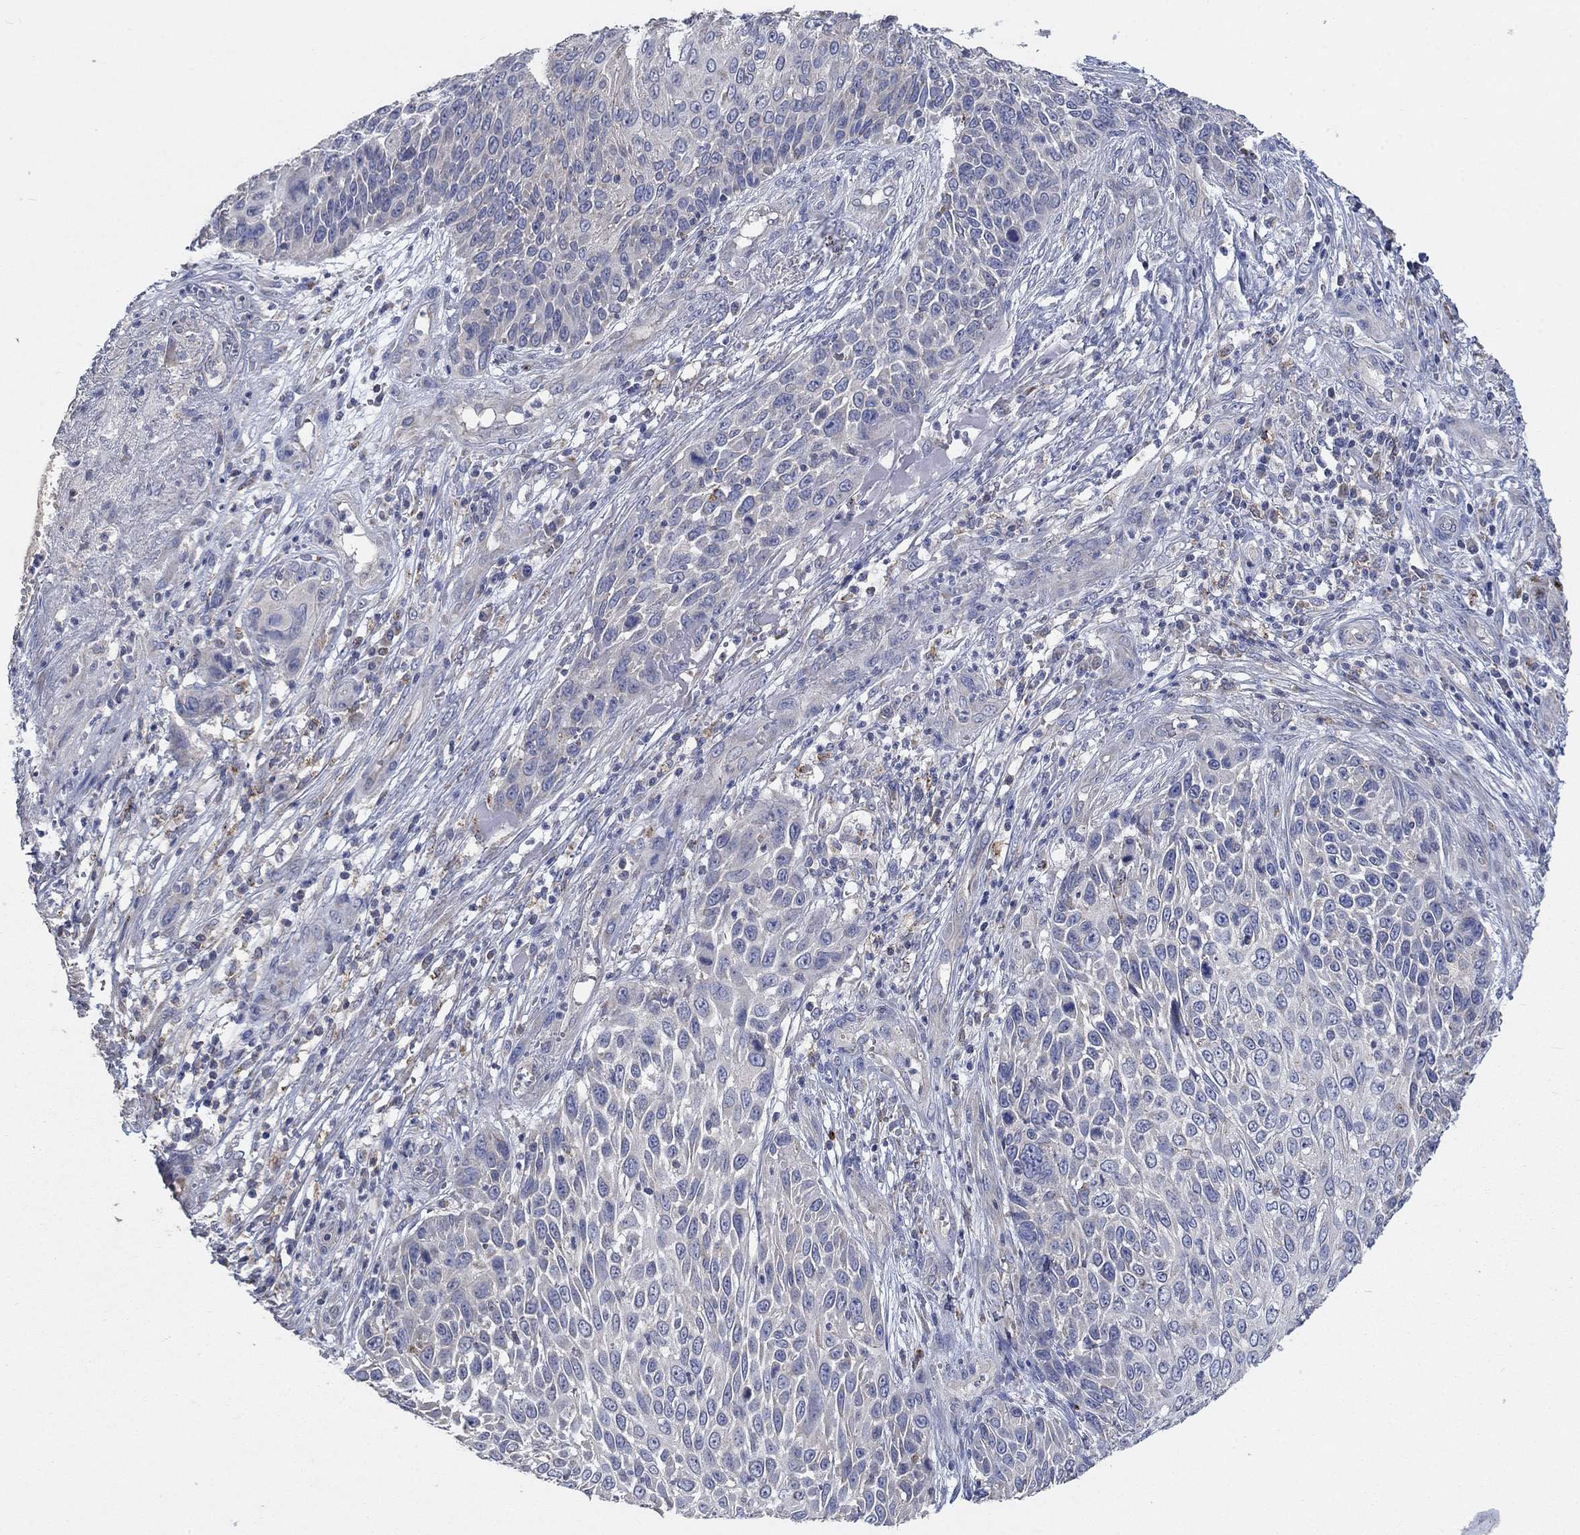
{"staining": {"intensity": "negative", "quantity": "none", "location": "none"}, "tissue": "skin cancer", "cell_type": "Tumor cells", "image_type": "cancer", "snomed": [{"axis": "morphology", "description": "Squamous cell carcinoma, NOS"}, {"axis": "topography", "description": "Skin"}], "caption": "DAB immunohistochemical staining of squamous cell carcinoma (skin) demonstrates no significant positivity in tumor cells. The staining is performed using DAB (3,3'-diaminobenzidine) brown chromogen with nuclei counter-stained in using hematoxylin.", "gene": "UGT8", "patient": {"sex": "male", "age": 92}}